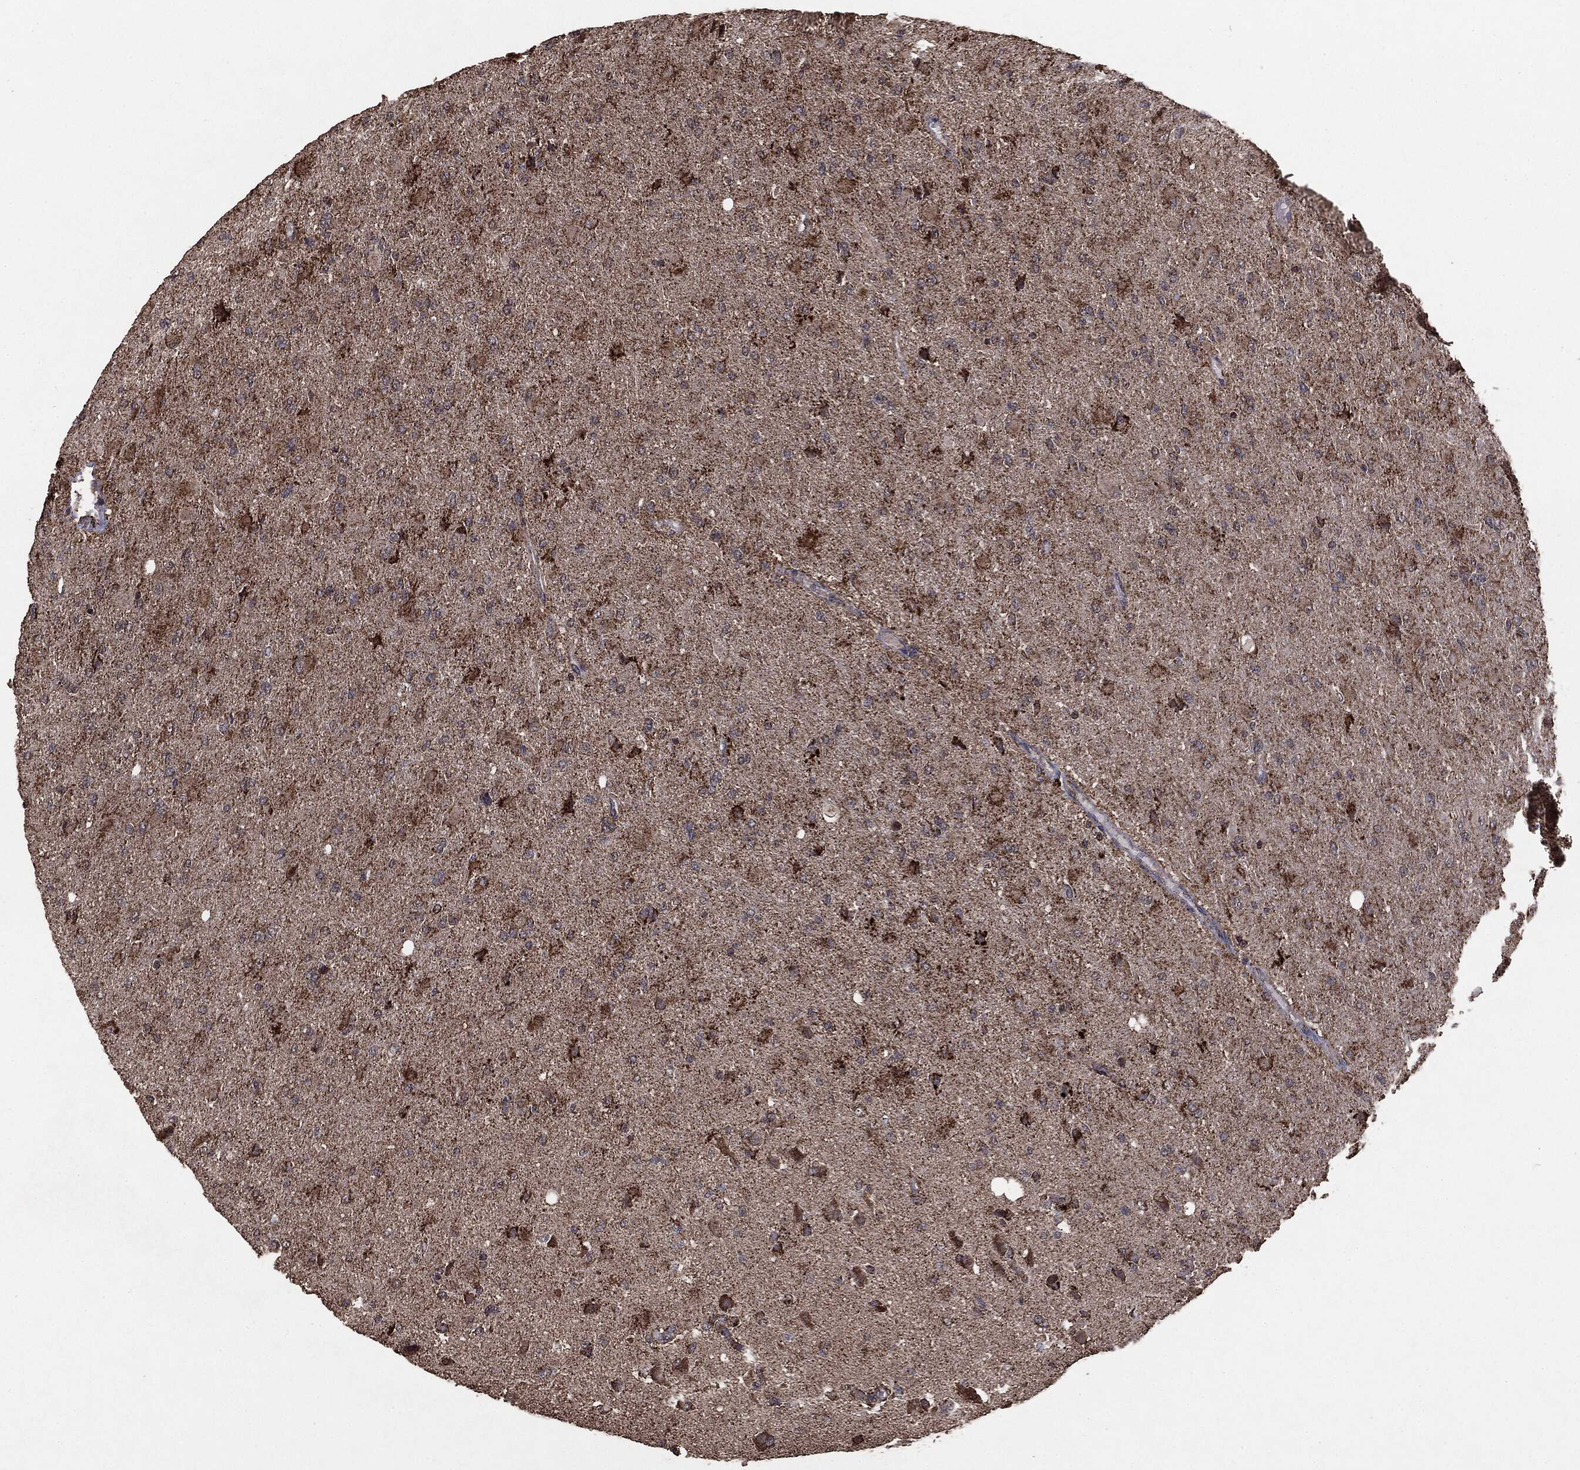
{"staining": {"intensity": "strong", "quantity": ">75%", "location": "cytoplasmic/membranous"}, "tissue": "glioma", "cell_type": "Tumor cells", "image_type": "cancer", "snomed": [{"axis": "morphology", "description": "Glioma, malignant, High grade"}, {"axis": "topography", "description": "Cerebral cortex"}], "caption": "Human malignant glioma (high-grade) stained with a protein marker shows strong staining in tumor cells.", "gene": "MTOR", "patient": {"sex": "female", "age": 36}}